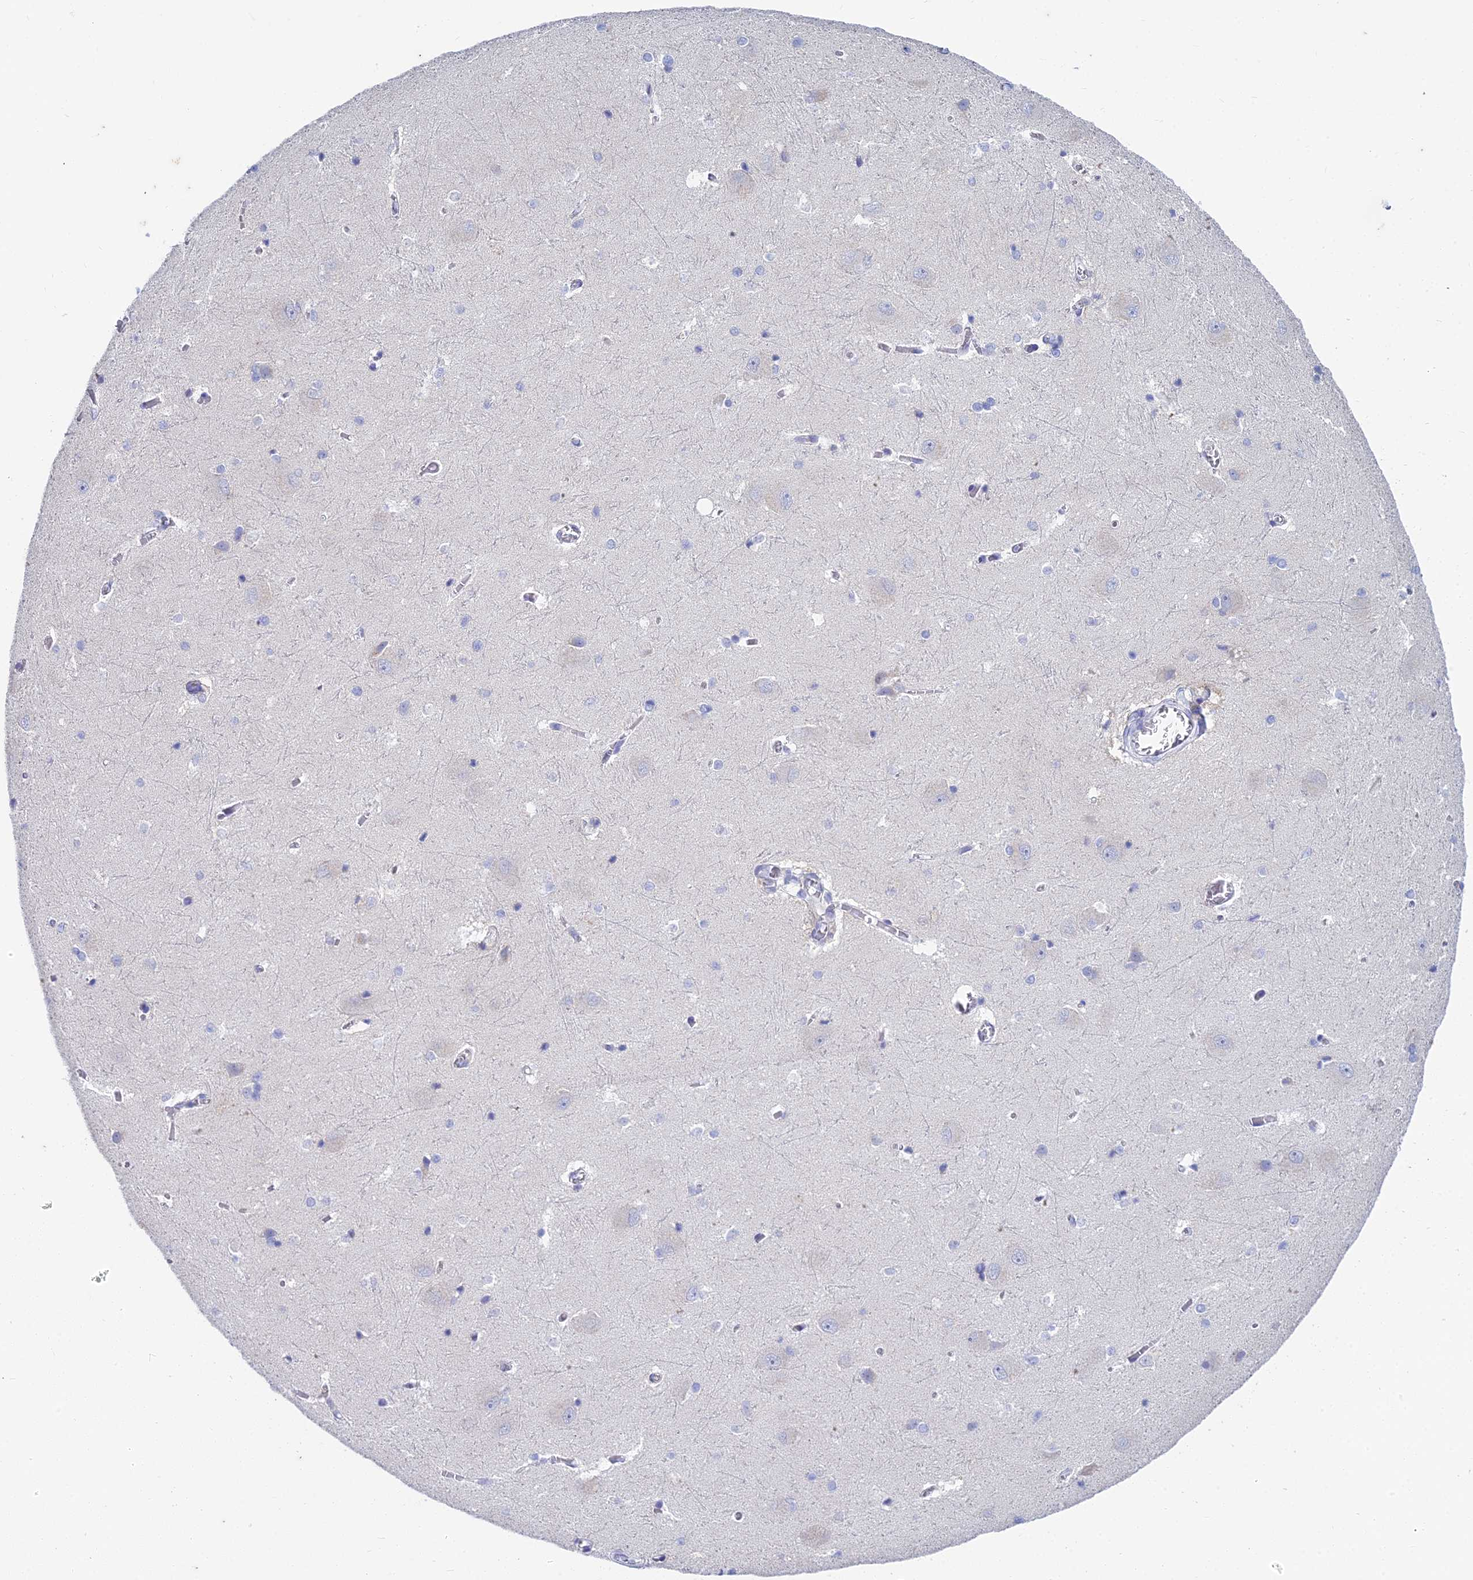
{"staining": {"intensity": "negative", "quantity": "none", "location": "none"}, "tissue": "caudate", "cell_type": "Glial cells", "image_type": "normal", "snomed": [{"axis": "morphology", "description": "Normal tissue, NOS"}, {"axis": "topography", "description": "Lateral ventricle wall"}], "caption": "Caudate stained for a protein using IHC shows no expression glial cells.", "gene": "EEF2KMT", "patient": {"sex": "male", "age": 37}}